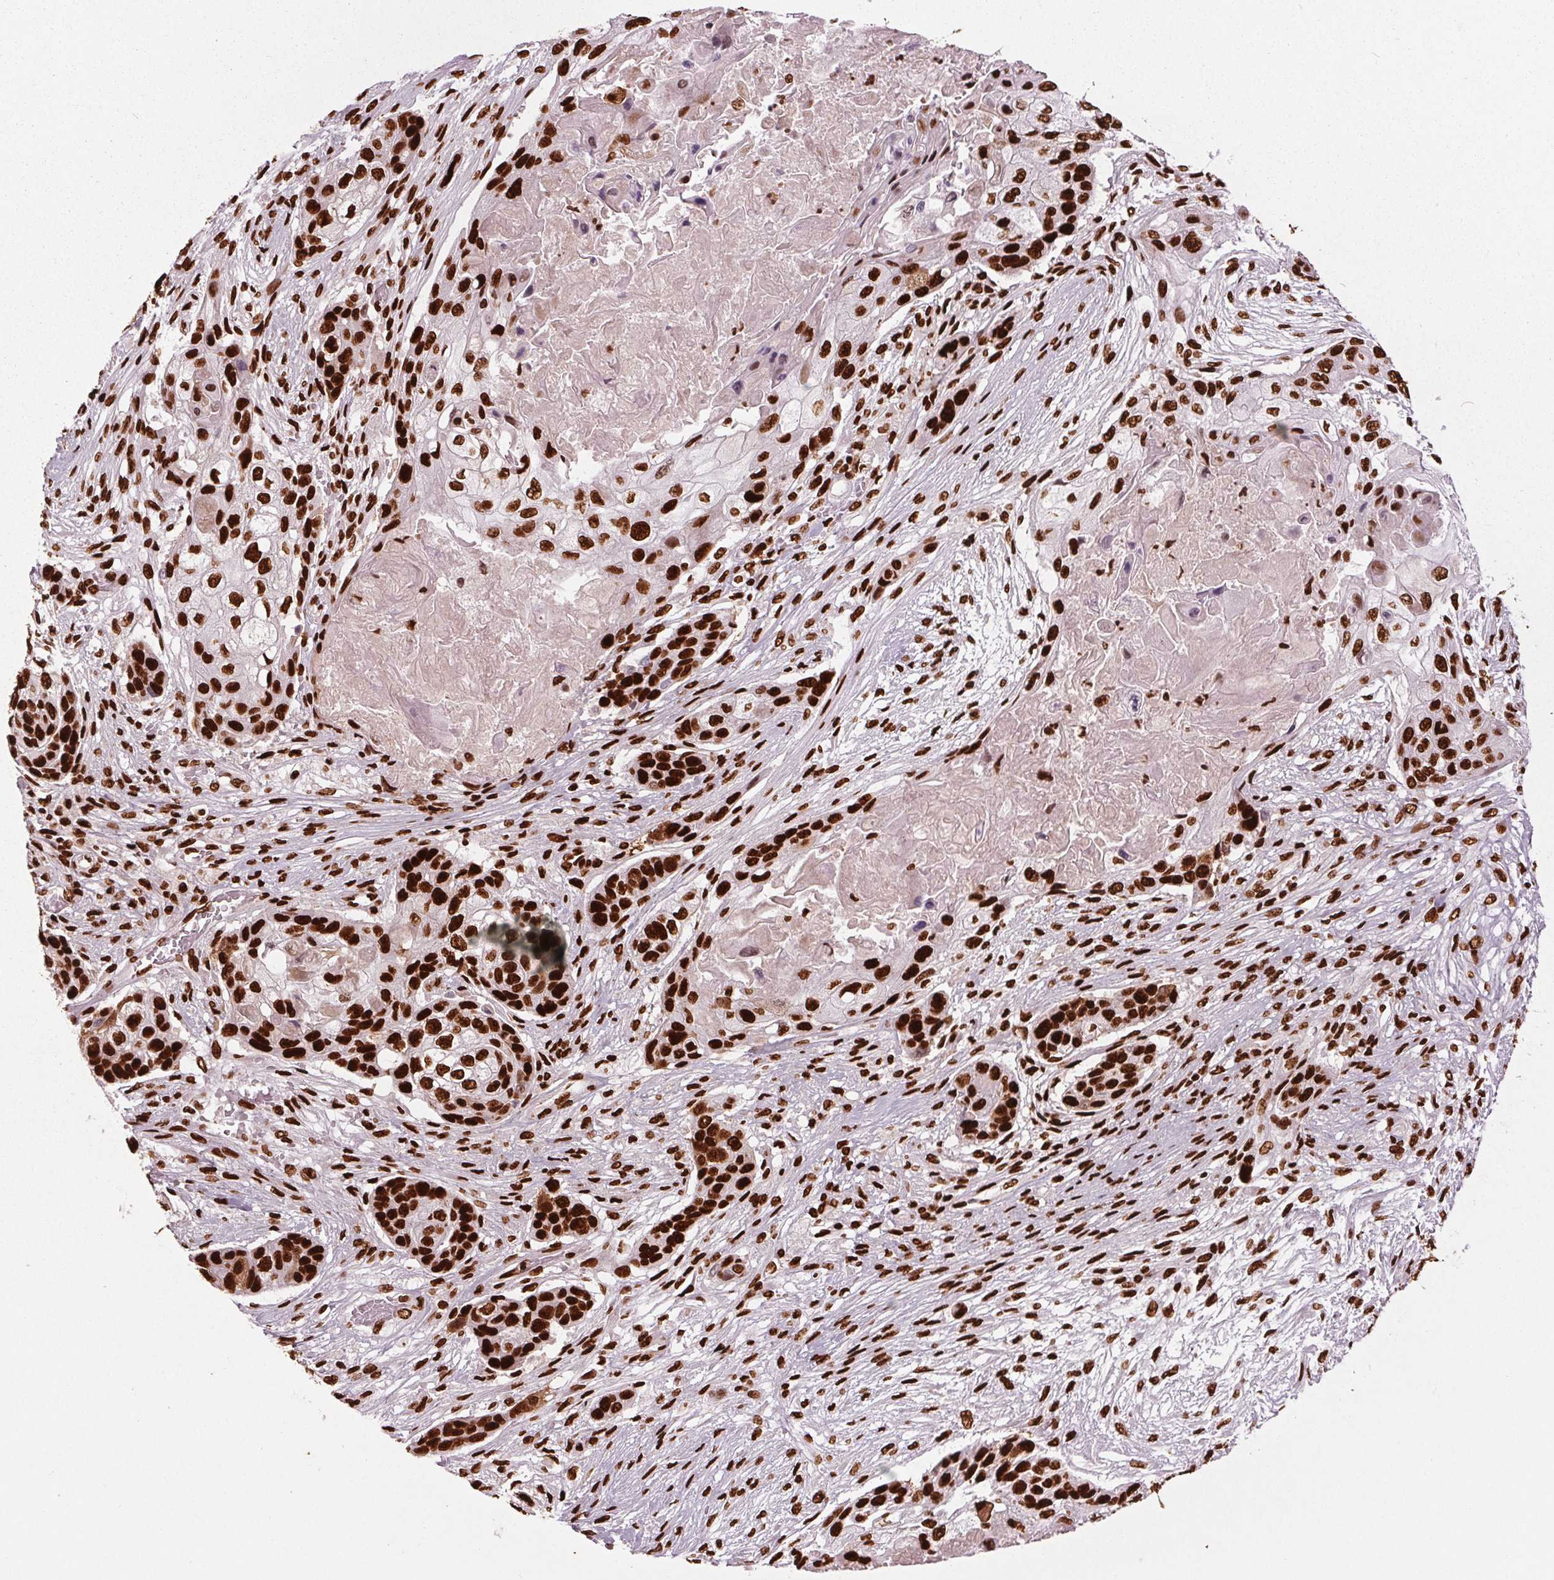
{"staining": {"intensity": "strong", "quantity": ">75%", "location": "nuclear"}, "tissue": "lung cancer", "cell_type": "Tumor cells", "image_type": "cancer", "snomed": [{"axis": "morphology", "description": "Squamous cell carcinoma, NOS"}, {"axis": "topography", "description": "Lung"}], "caption": "Tumor cells reveal high levels of strong nuclear positivity in approximately >75% of cells in lung cancer (squamous cell carcinoma). (IHC, brightfield microscopy, high magnification).", "gene": "BRD4", "patient": {"sex": "male", "age": 69}}